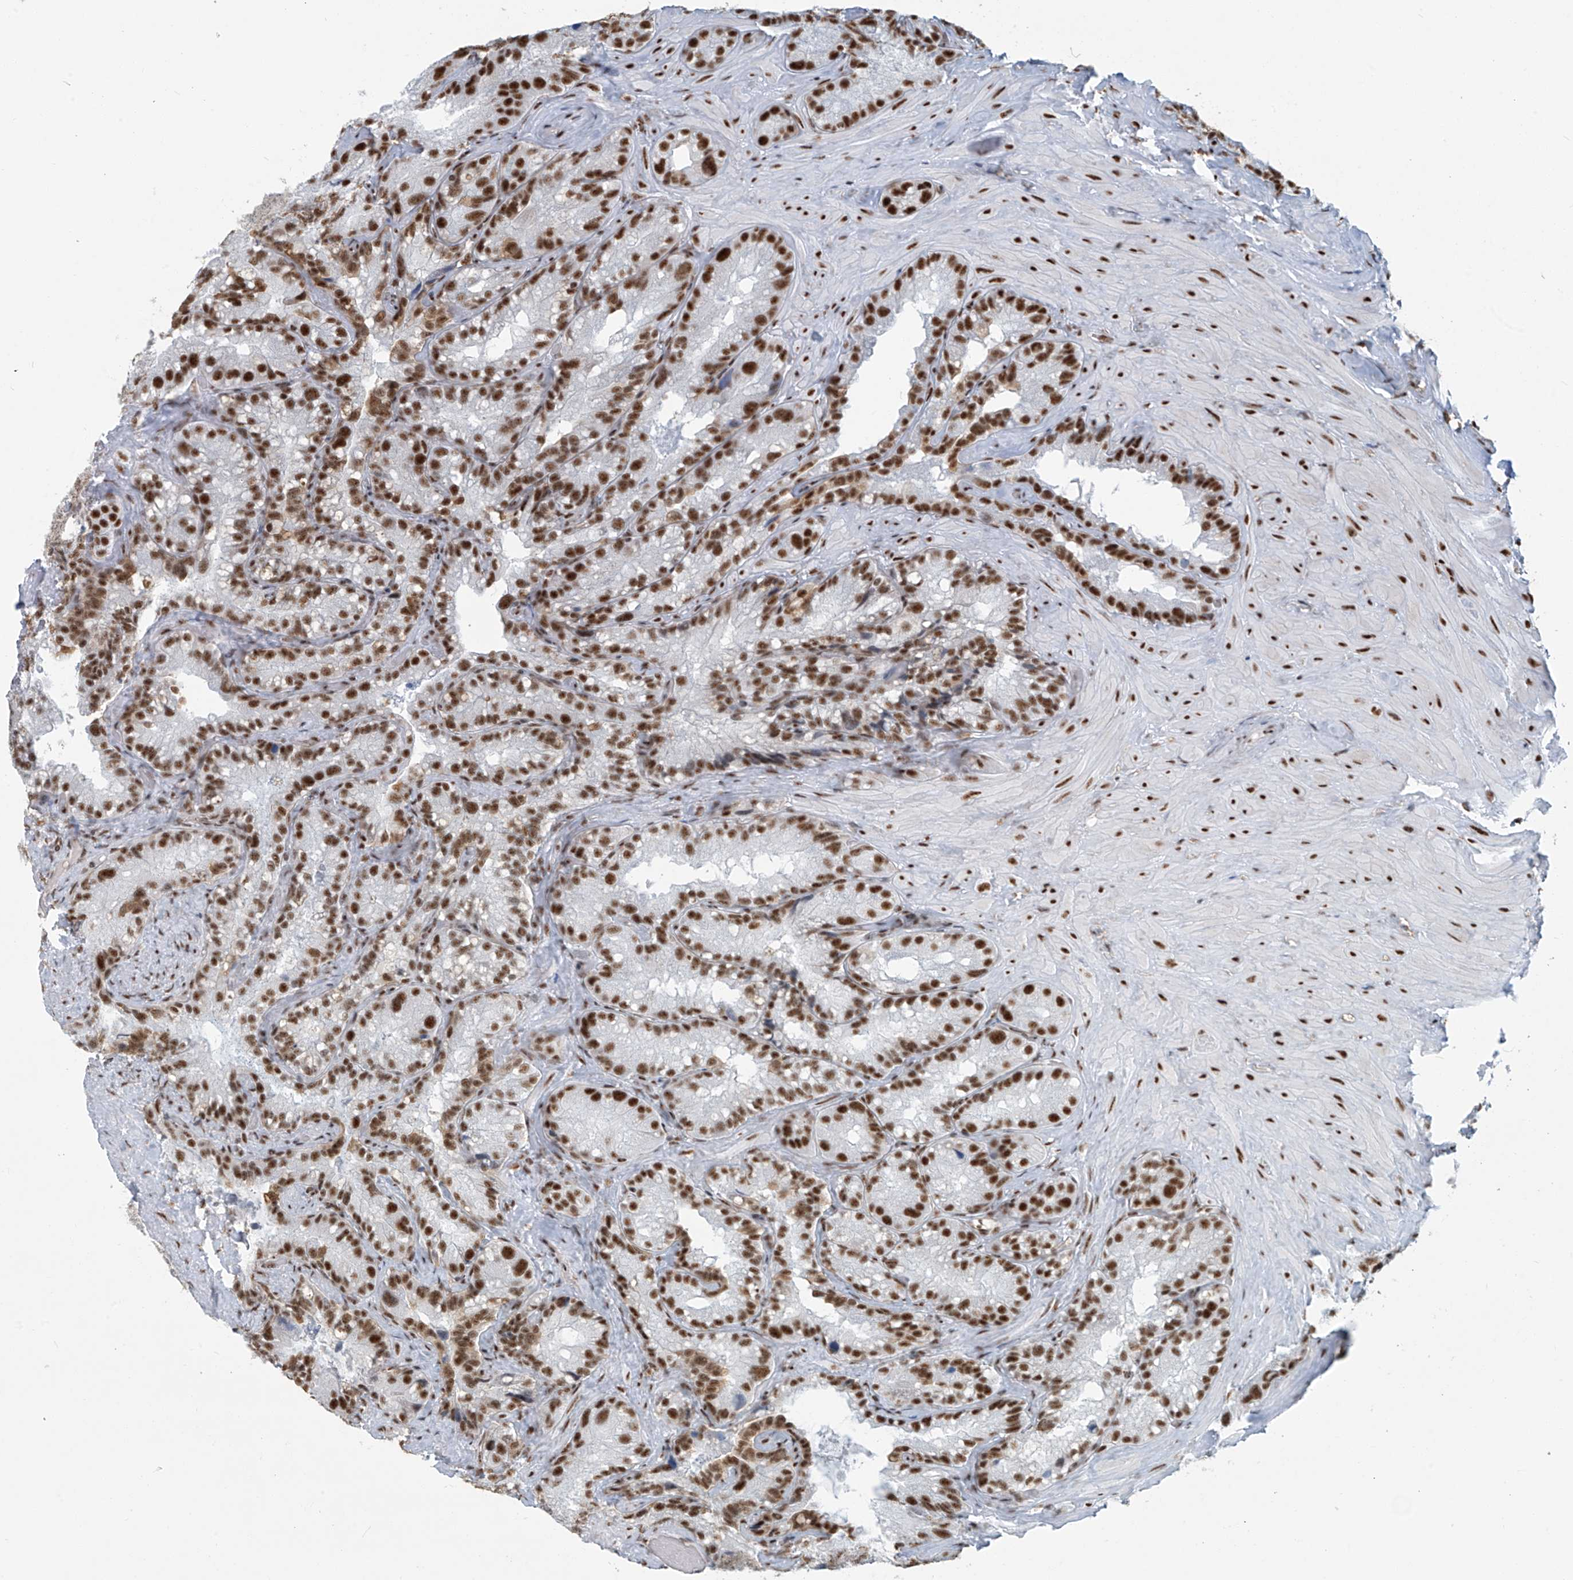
{"staining": {"intensity": "strong", "quantity": ">75%", "location": "nuclear"}, "tissue": "seminal vesicle", "cell_type": "Glandular cells", "image_type": "normal", "snomed": [{"axis": "morphology", "description": "Normal tissue, NOS"}, {"axis": "topography", "description": "Prostate"}, {"axis": "topography", "description": "Seminal veicle"}], "caption": "Seminal vesicle was stained to show a protein in brown. There is high levels of strong nuclear staining in approximately >75% of glandular cells. The staining is performed using DAB (3,3'-diaminobenzidine) brown chromogen to label protein expression. The nuclei are counter-stained blue using hematoxylin.", "gene": "ENSG00000257390", "patient": {"sex": "male", "age": 68}}